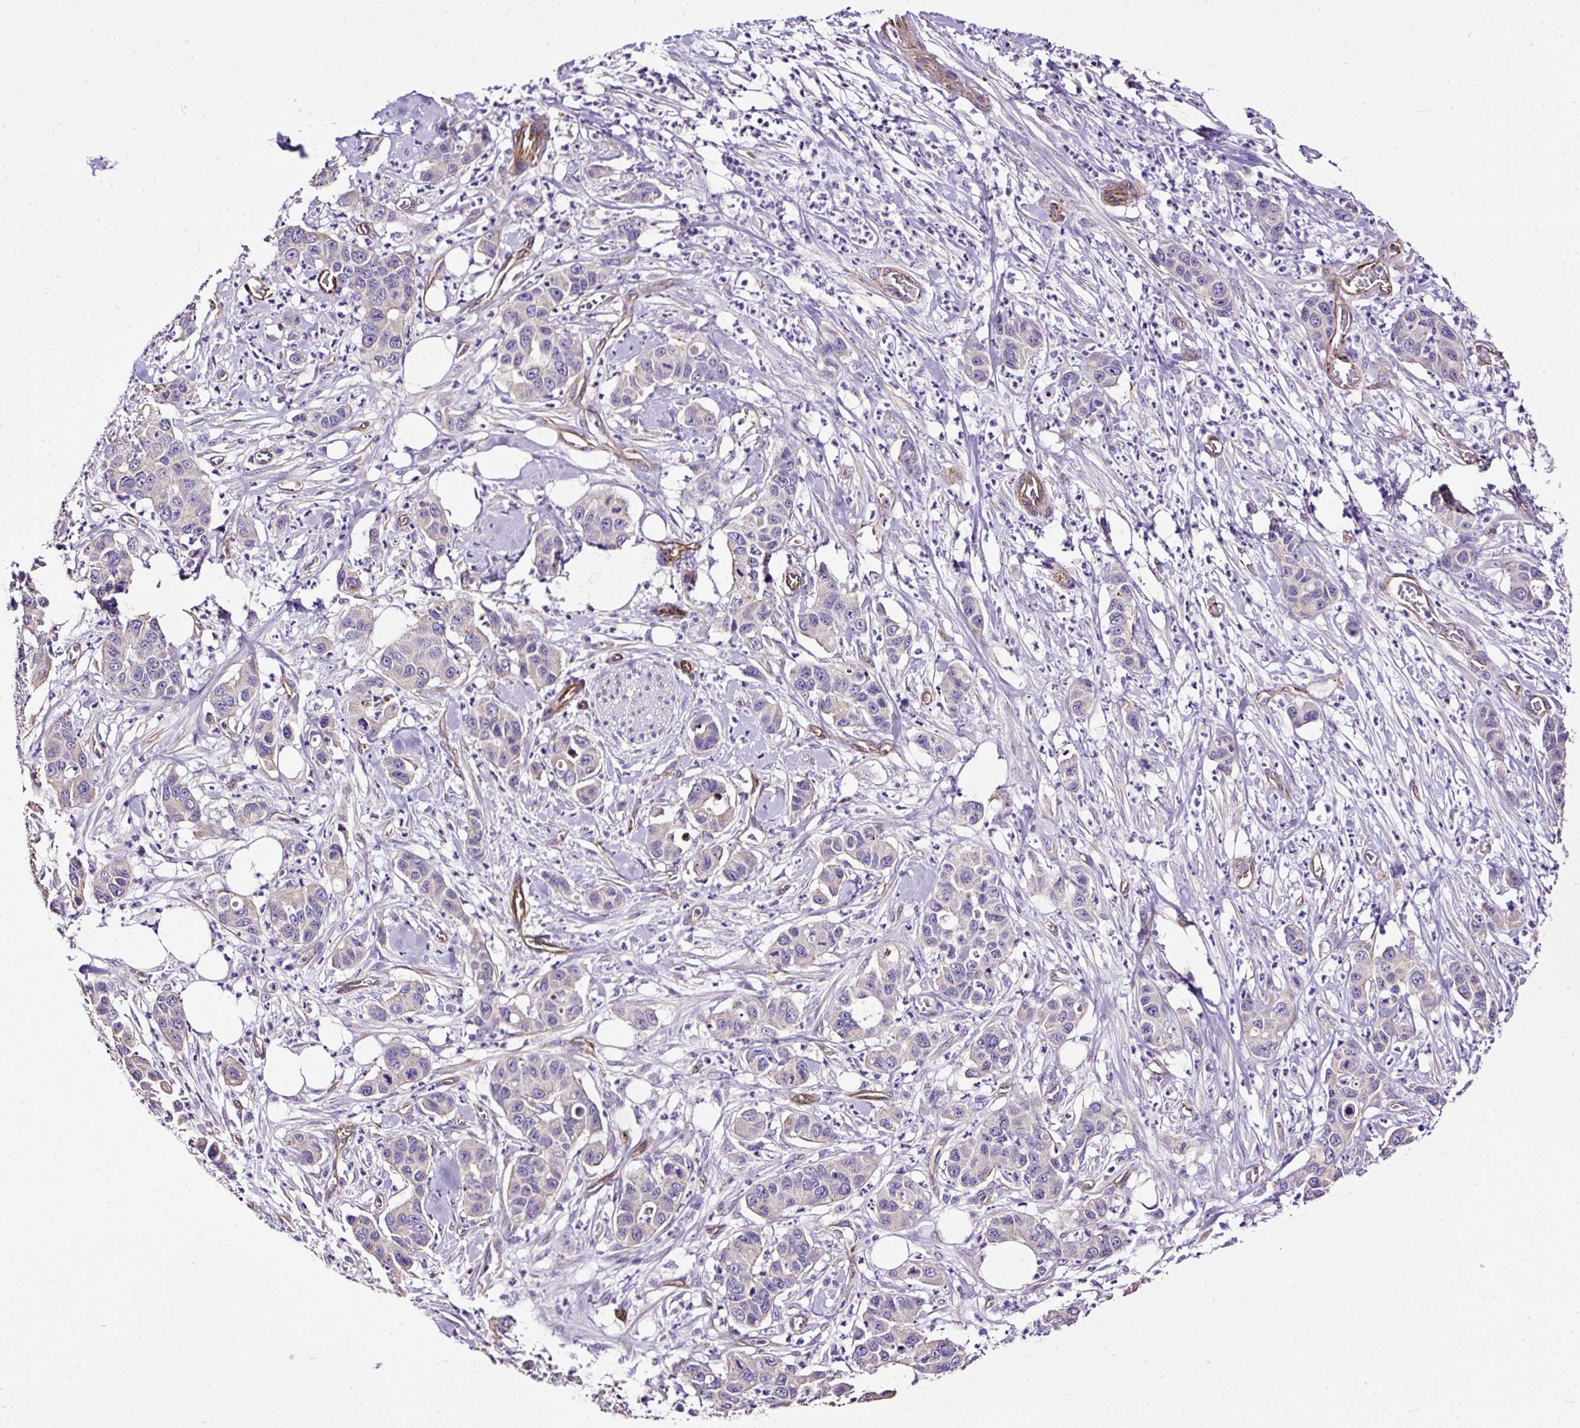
{"staining": {"intensity": "negative", "quantity": "none", "location": "none"}, "tissue": "pancreatic cancer", "cell_type": "Tumor cells", "image_type": "cancer", "snomed": [{"axis": "morphology", "description": "Adenocarcinoma, NOS"}, {"axis": "topography", "description": "Pancreas"}], "caption": "An image of human pancreatic cancer (adenocarcinoma) is negative for staining in tumor cells.", "gene": "MAGEB16", "patient": {"sex": "male", "age": 73}}